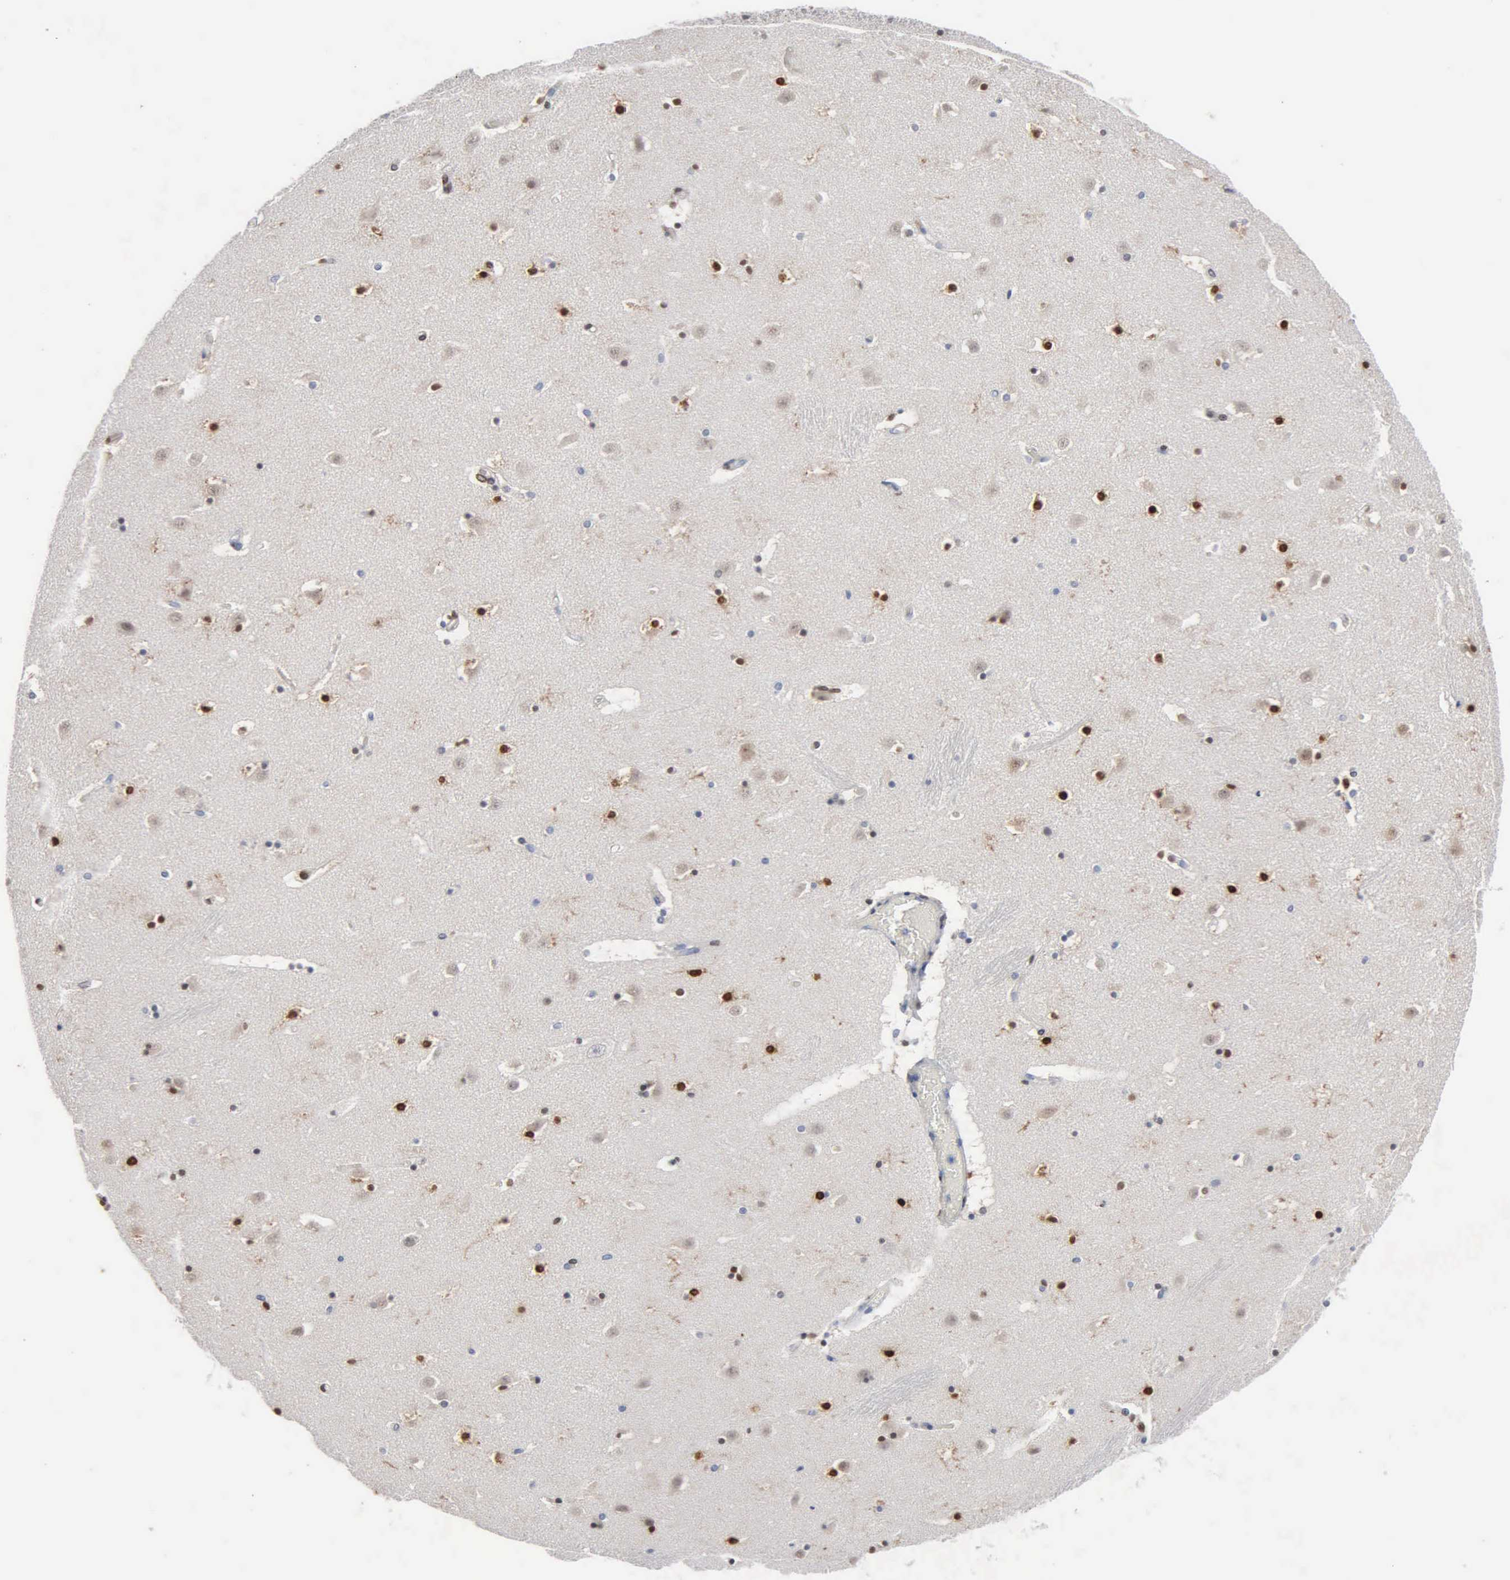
{"staining": {"intensity": "strong", "quantity": "25%-75%", "location": "nuclear"}, "tissue": "caudate", "cell_type": "Glial cells", "image_type": "normal", "snomed": [{"axis": "morphology", "description": "Normal tissue, NOS"}, {"axis": "topography", "description": "Lateral ventricle wall"}], "caption": "Immunohistochemical staining of benign human caudate reveals high levels of strong nuclear expression in approximately 25%-75% of glial cells.", "gene": "FGF2", "patient": {"sex": "male", "age": 45}}